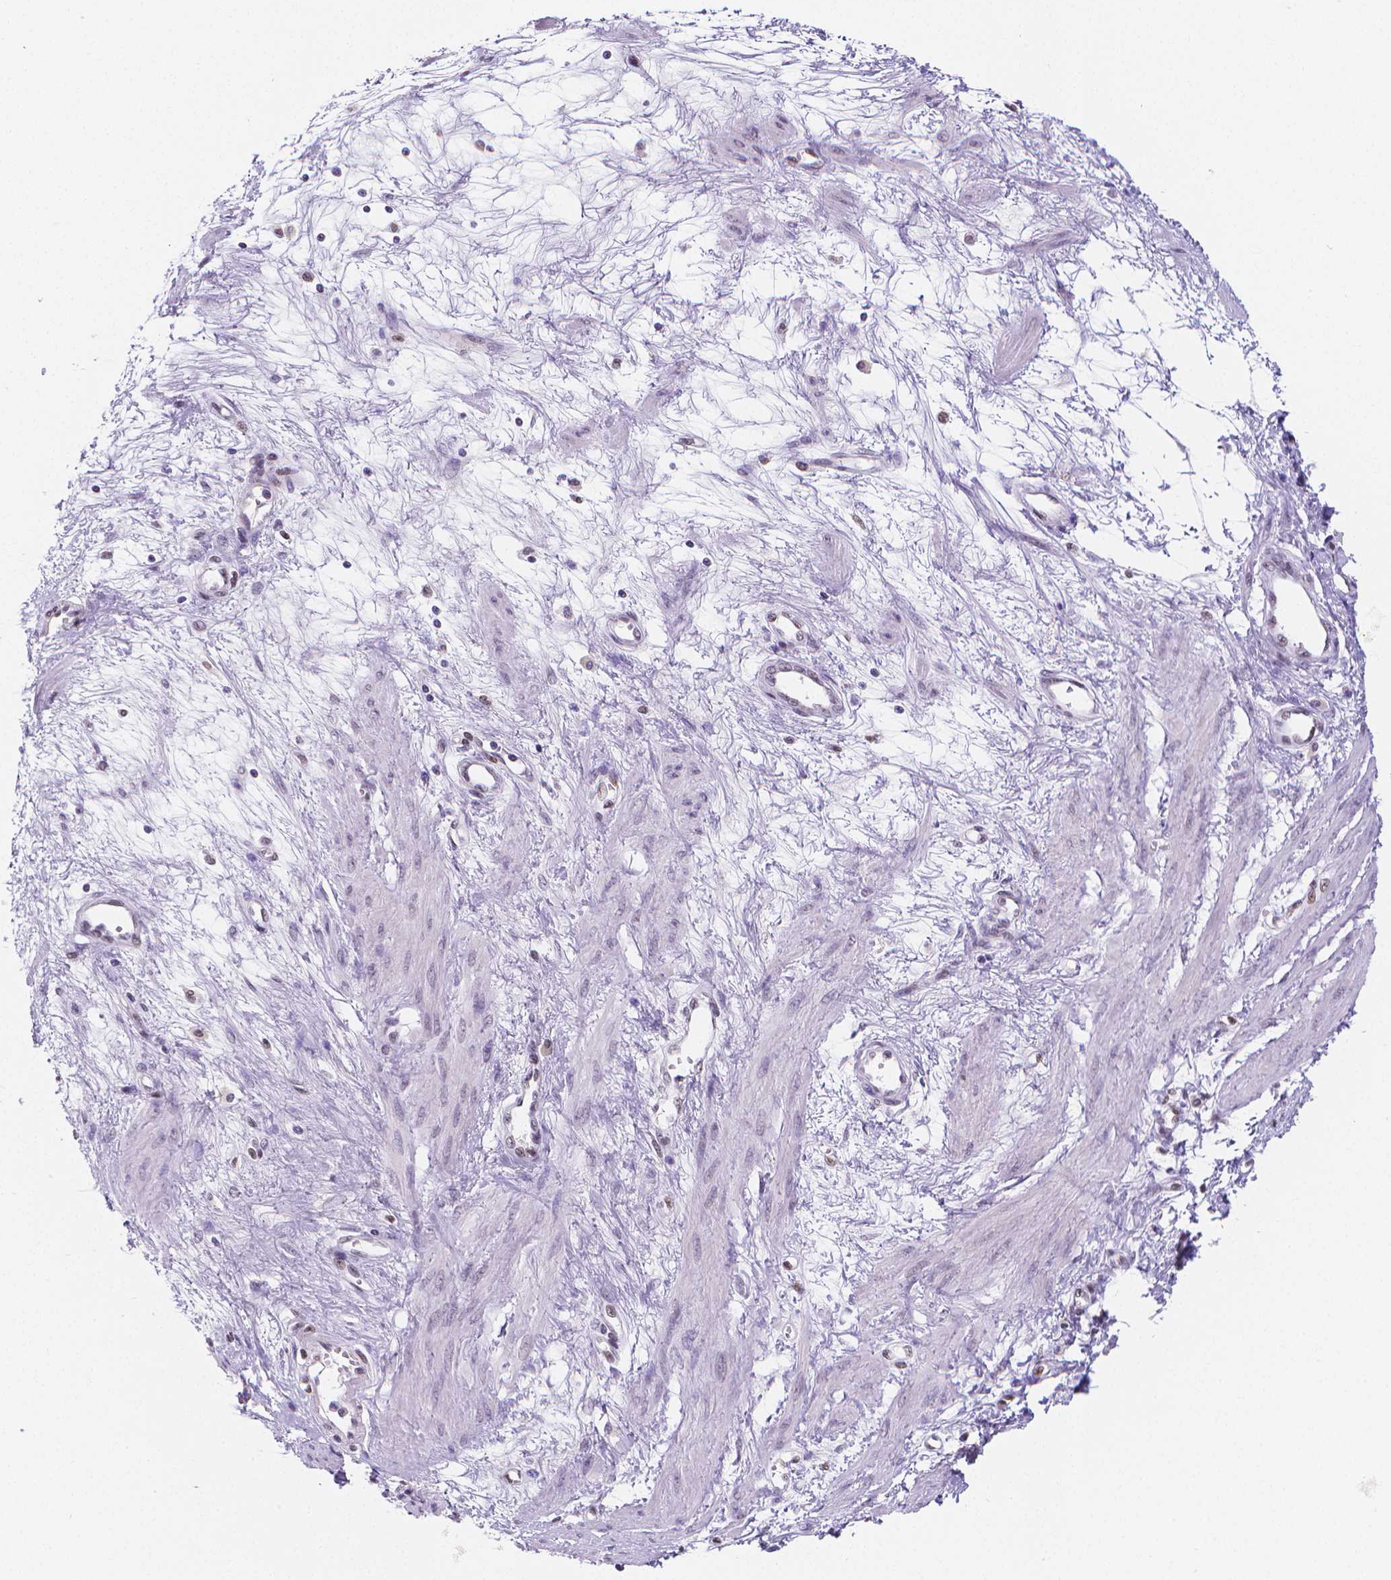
{"staining": {"intensity": "negative", "quantity": "none", "location": "none"}, "tissue": "smooth muscle", "cell_type": "Smooth muscle cells", "image_type": "normal", "snomed": [{"axis": "morphology", "description": "Normal tissue, NOS"}, {"axis": "topography", "description": "Smooth muscle"}, {"axis": "topography", "description": "Uterus"}], "caption": "Immunohistochemistry (IHC) image of unremarkable smooth muscle: human smooth muscle stained with DAB (3,3'-diaminobenzidine) shows no significant protein staining in smooth muscle cells.", "gene": "MEF2C", "patient": {"sex": "female", "age": 39}}